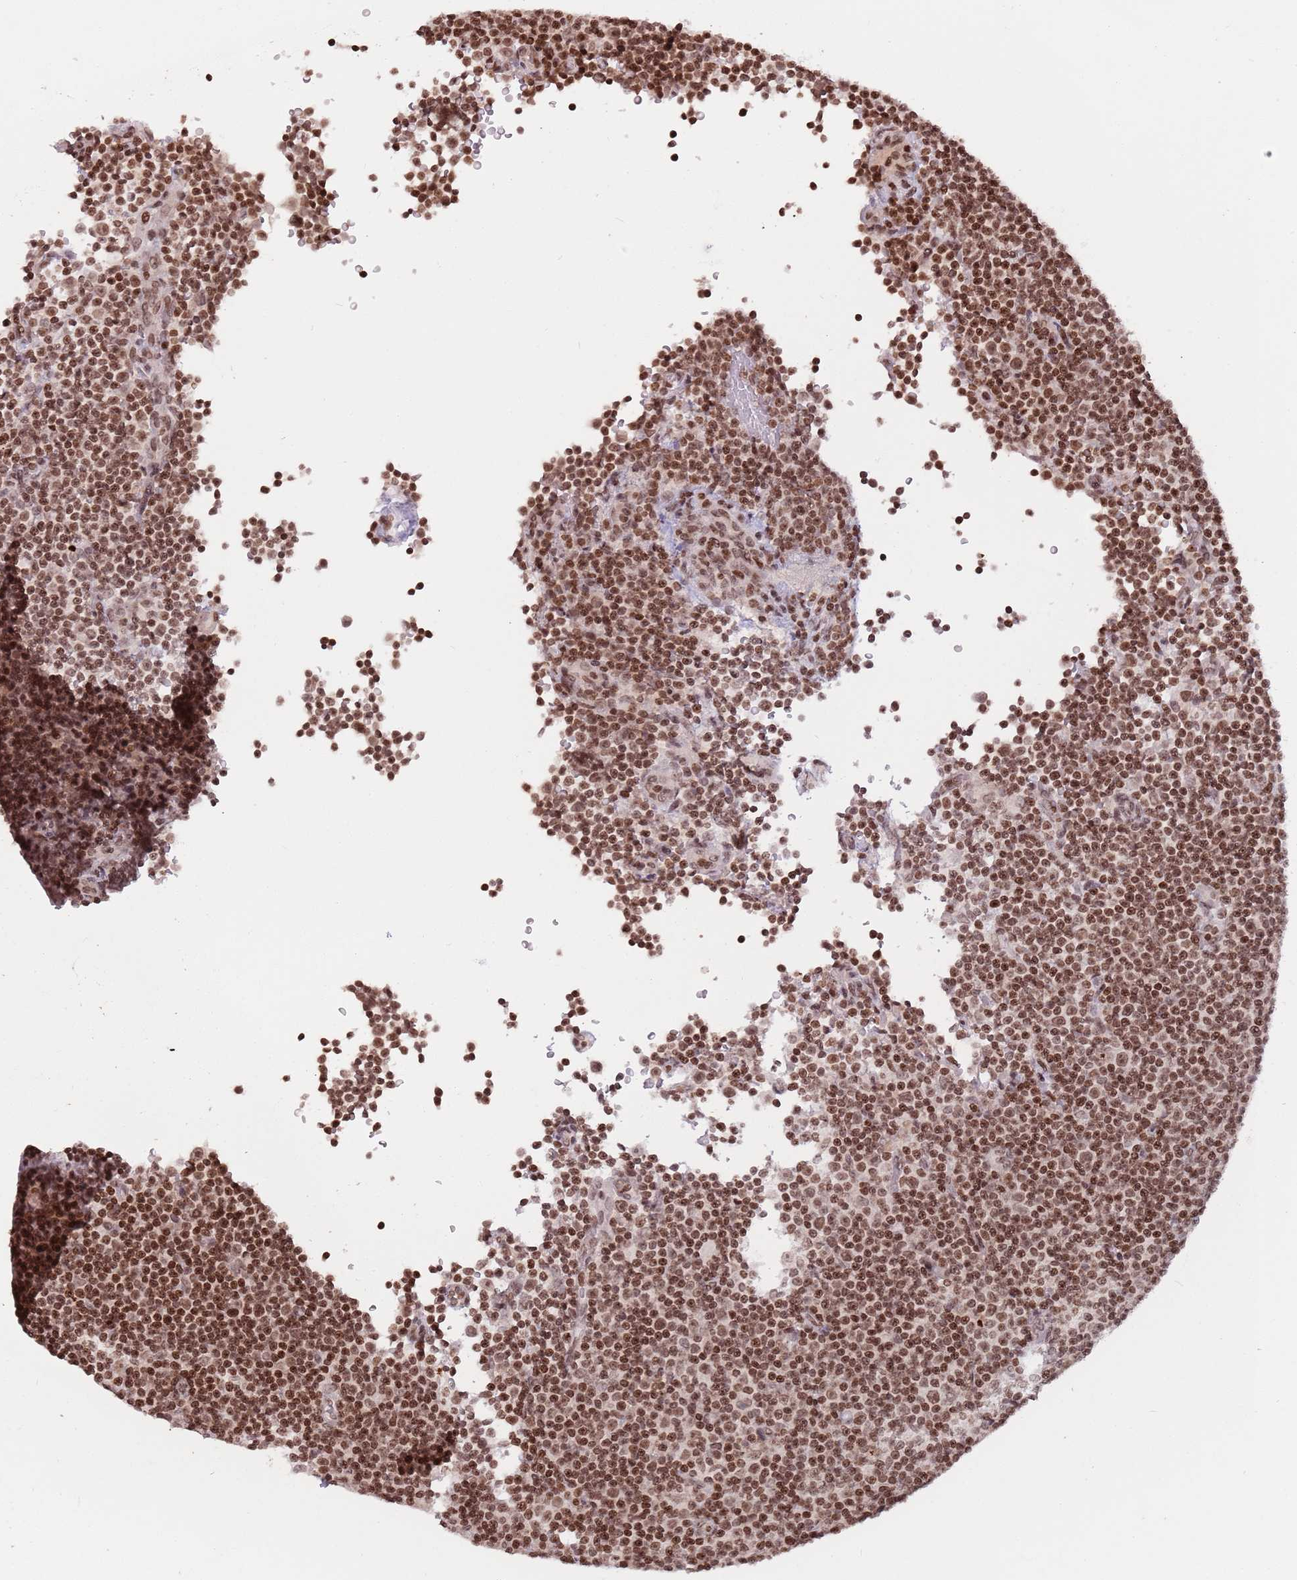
{"staining": {"intensity": "strong", "quantity": ">75%", "location": "nuclear"}, "tissue": "lymphoma", "cell_type": "Tumor cells", "image_type": "cancer", "snomed": [{"axis": "morphology", "description": "Malignant lymphoma, non-Hodgkin's type, Low grade"}, {"axis": "topography", "description": "Lymph node"}], "caption": "The histopathology image shows staining of lymphoma, revealing strong nuclear protein expression (brown color) within tumor cells.", "gene": "SH3RF3", "patient": {"sex": "female", "age": 67}}